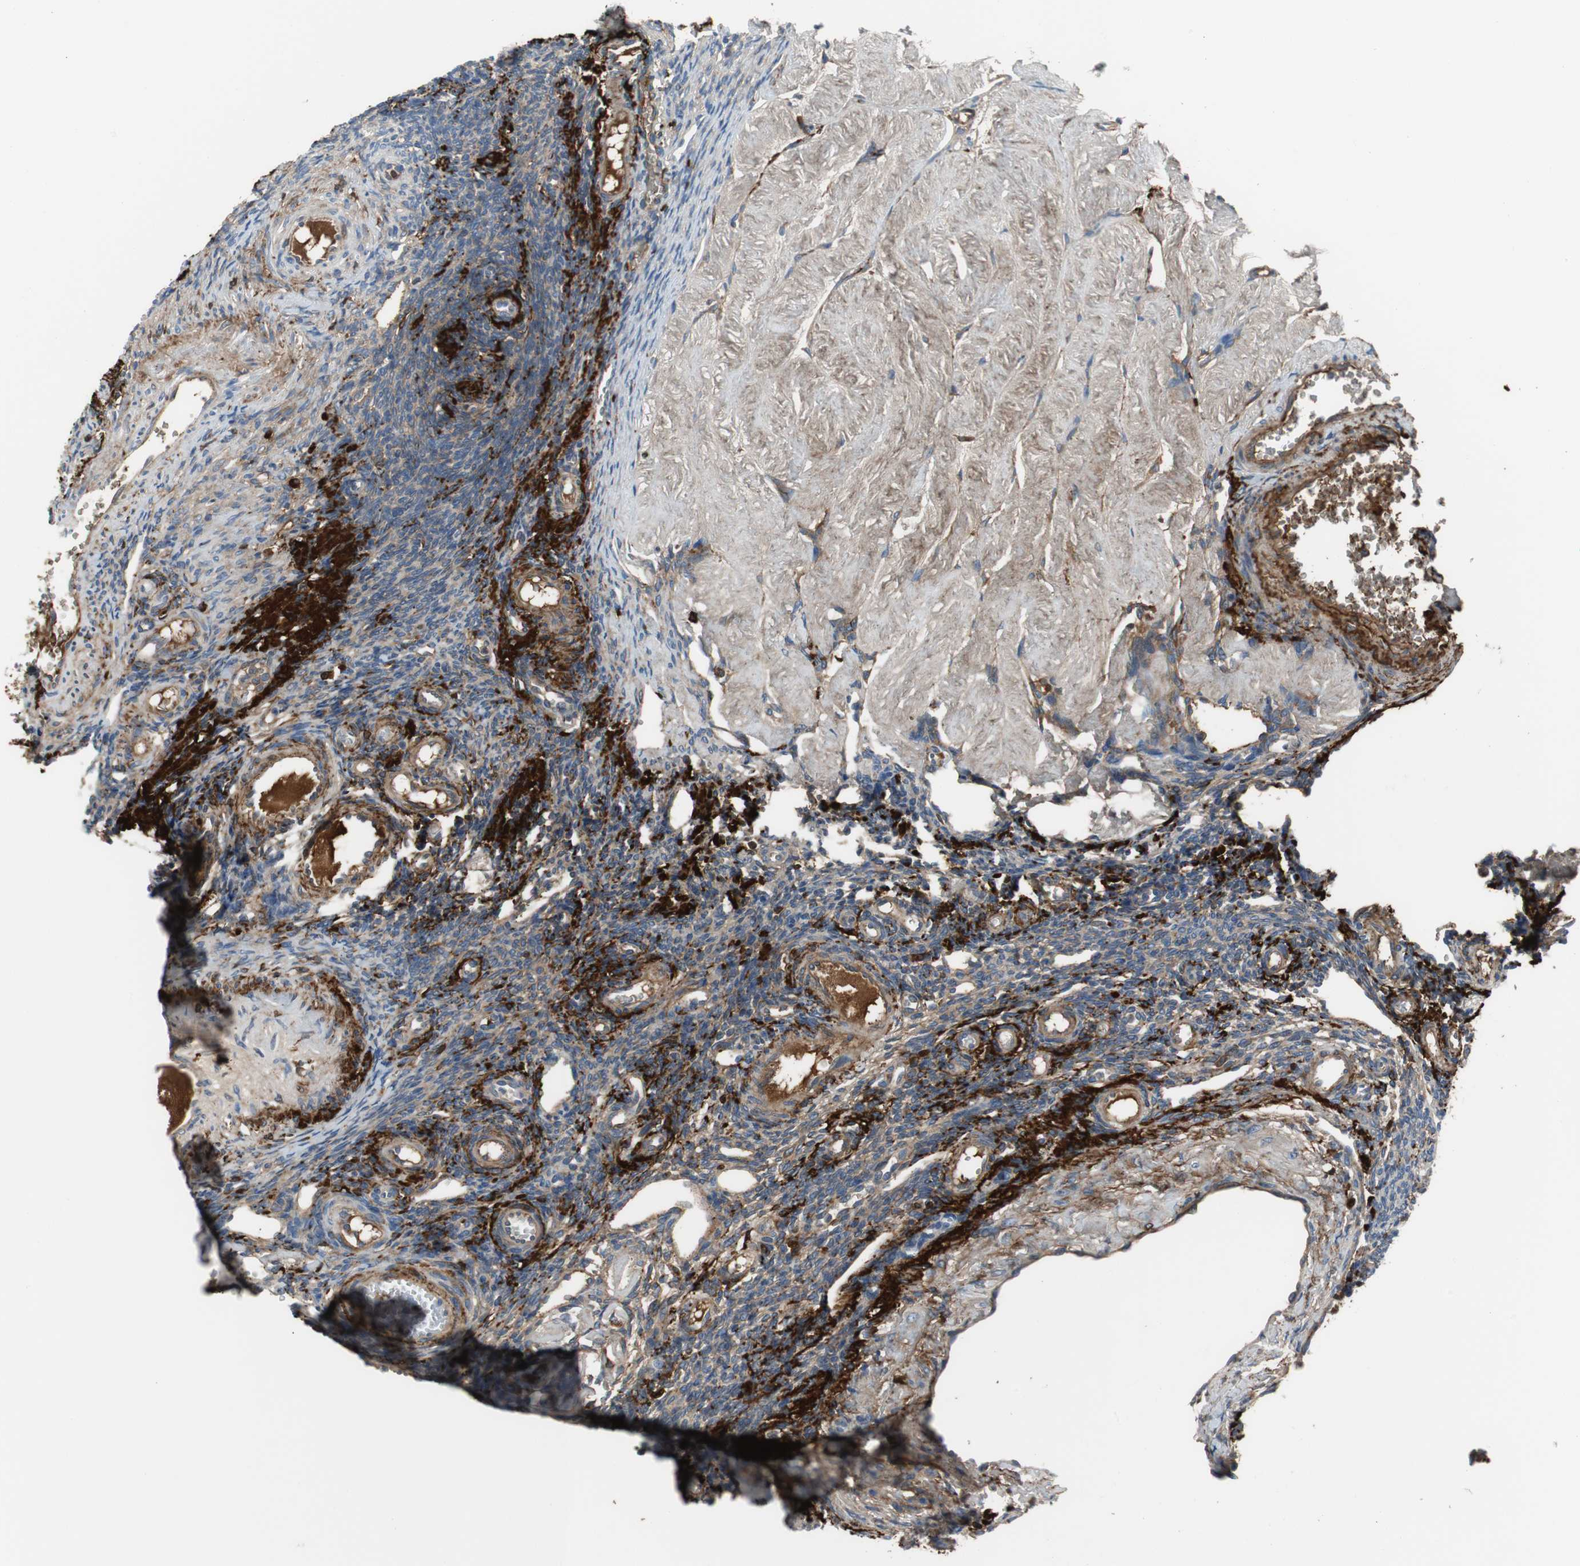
{"staining": {"intensity": "weak", "quantity": "25%-75%", "location": "cytoplasmic/membranous"}, "tissue": "ovary", "cell_type": "Ovarian stroma cells", "image_type": "normal", "snomed": [{"axis": "morphology", "description": "Normal tissue, NOS"}, {"axis": "topography", "description": "Ovary"}], "caption": "Weak cytoplasmic/membranous expression for a protein is identified in approximately 25%-75% of ovarian stroma cells of unremarkable ovary using immunohistochemistry.", "gene": "APCS", "patient": {"sex": "female", "age": 33}}